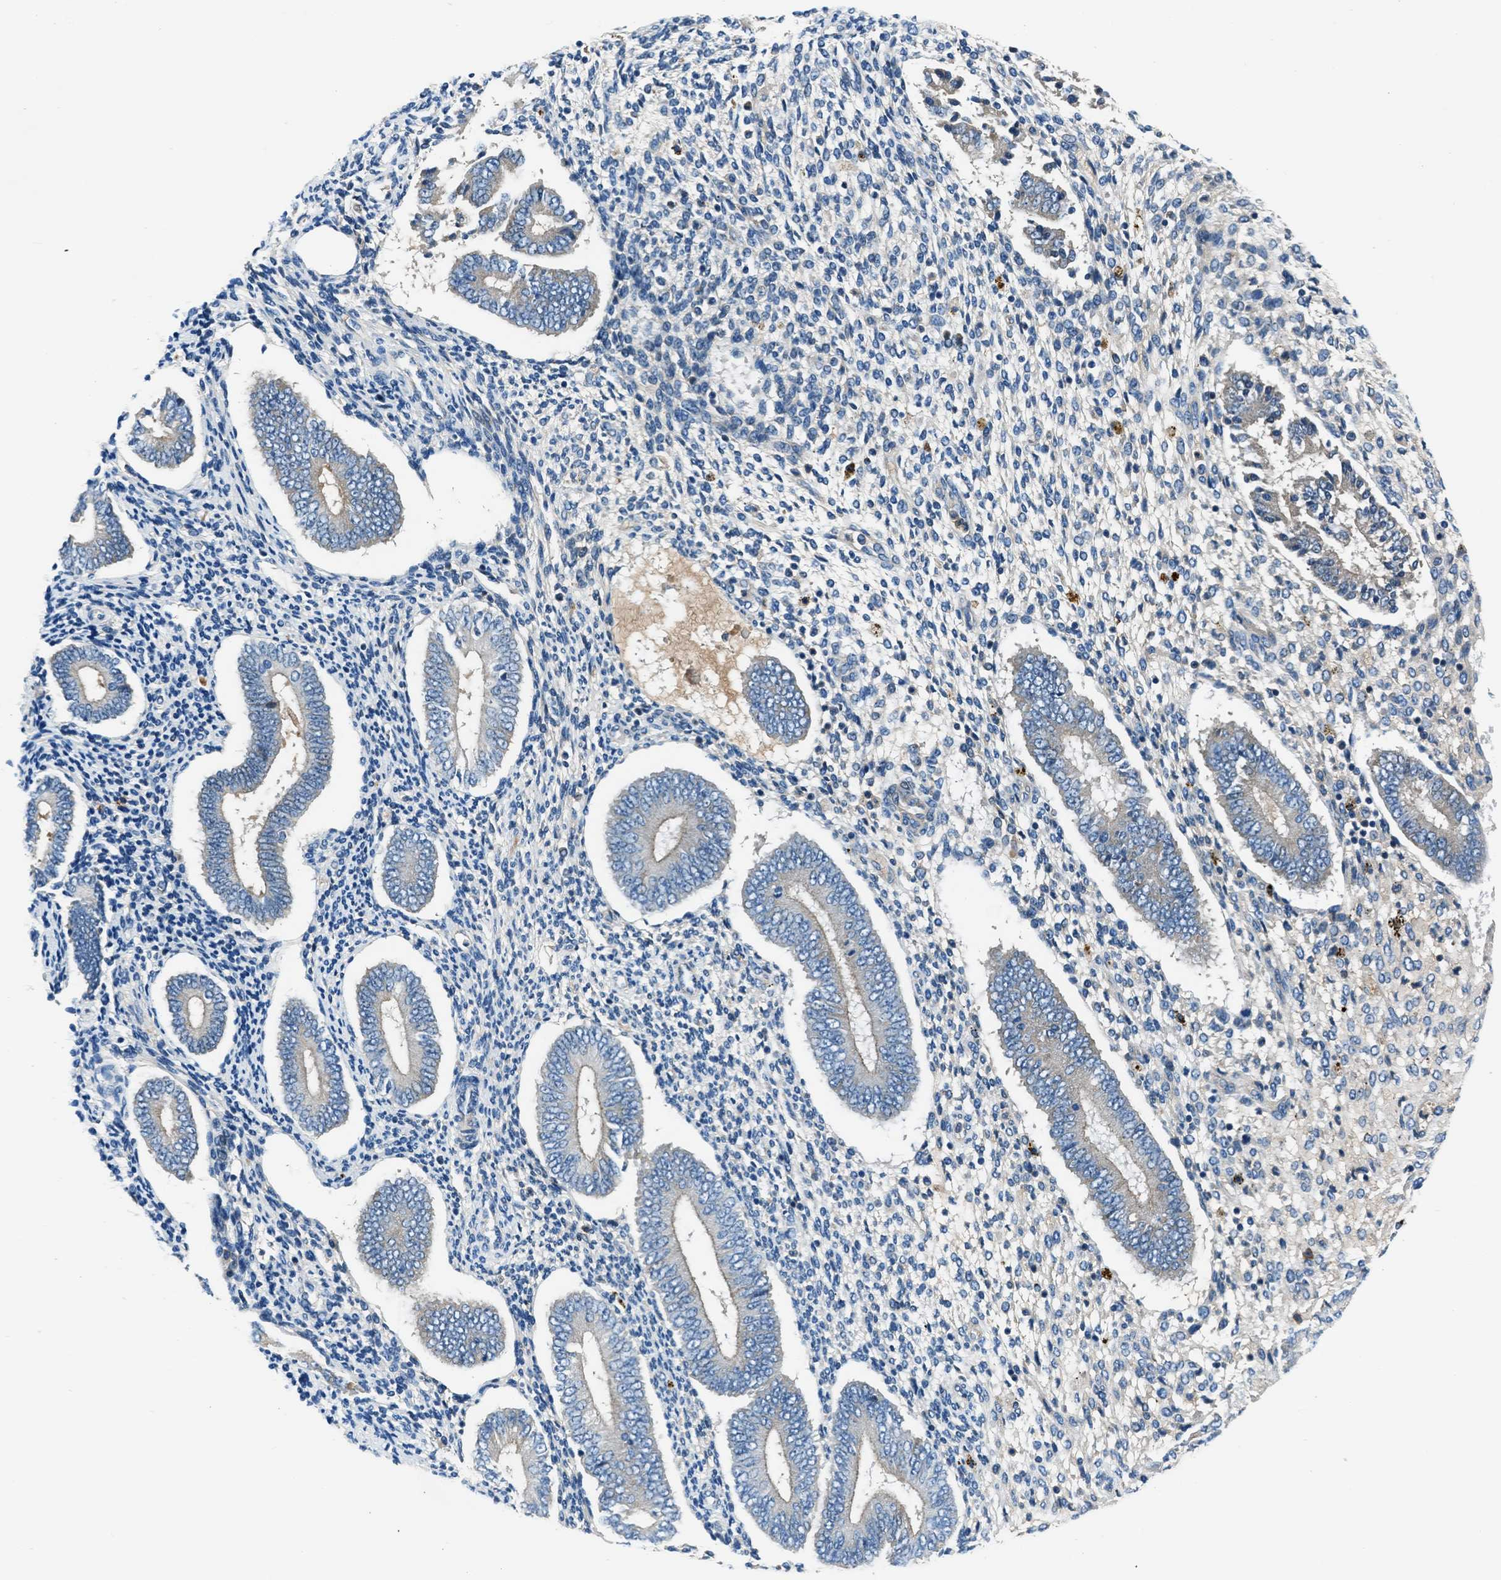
{"staining": {"intensity": "negative", "quantity": "none", "location": "none"}, "tissue": "endometrium", "cell_type": "Cells in endometrial stroma", "image_type": "normal", "snomed": [{"axis": "morphology", "description": "Normal tissue, NOS"}, {"axis": "topography", "description": "Endometrium"}], "caption": "The image demonstrates no staining of cells in endometrial stroma in unremarkable endometrium. (IHC, brightfield microscopy, high magnification).", "gene": "SLC38A6", "patient": {"sex": "female", "age": 42}}